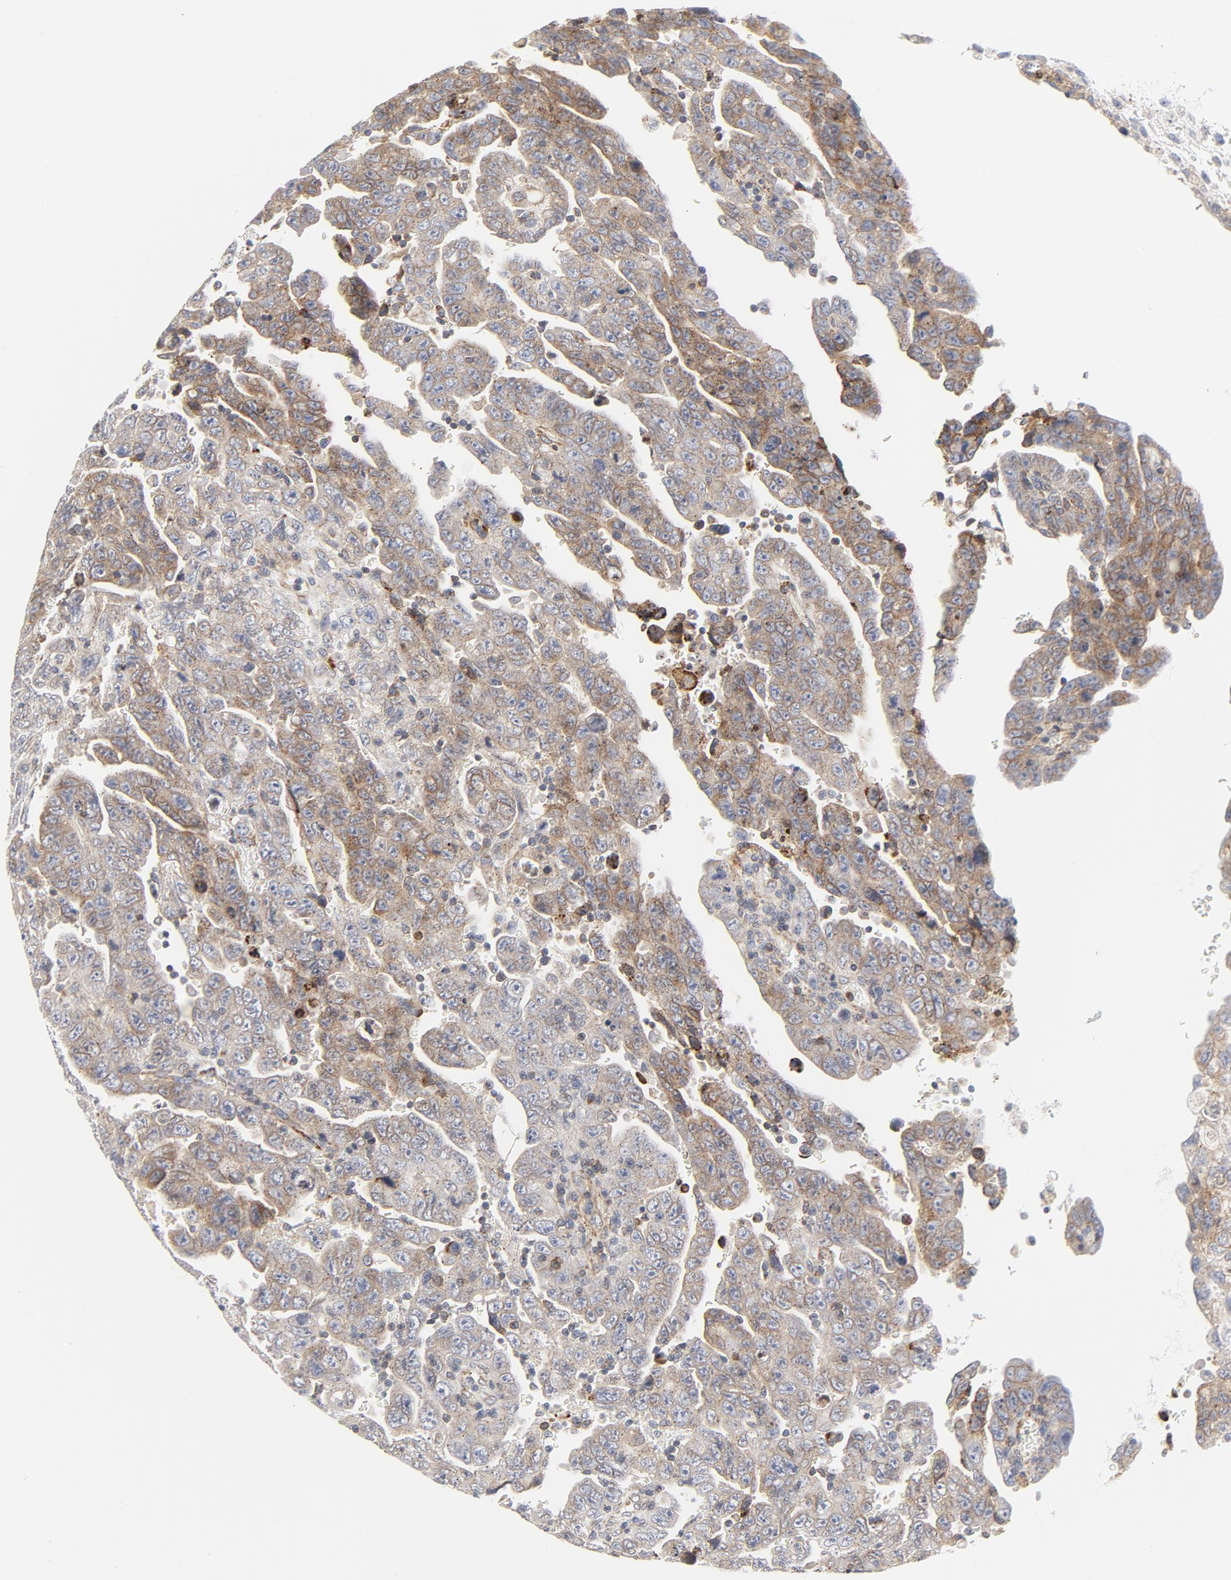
{"staining": {"intensity": "moderate", "quantity": ">75%", "location": "cytoplasmic/membranous"}, "tissue": "testis cancer", "cell_type": "Tumor cells", "image_type": "cancer", "snomed": [{"axis": "morphology", "description": "Carcinoma, Embryonal, NOS"}, {"axis": "topography", "description": "Testis"}], "caption": "Brown immunohistochemical staining in testis cancer reveals moderate cytoplasmic/membranous staining in about >75% of tumor cells. (DAB (3,3'-diaminobenzidine) = brown stain, brightfield microscopy at high magnification).", "gene": "LRP6", "patient": {"sex": "male", "age": 28}}